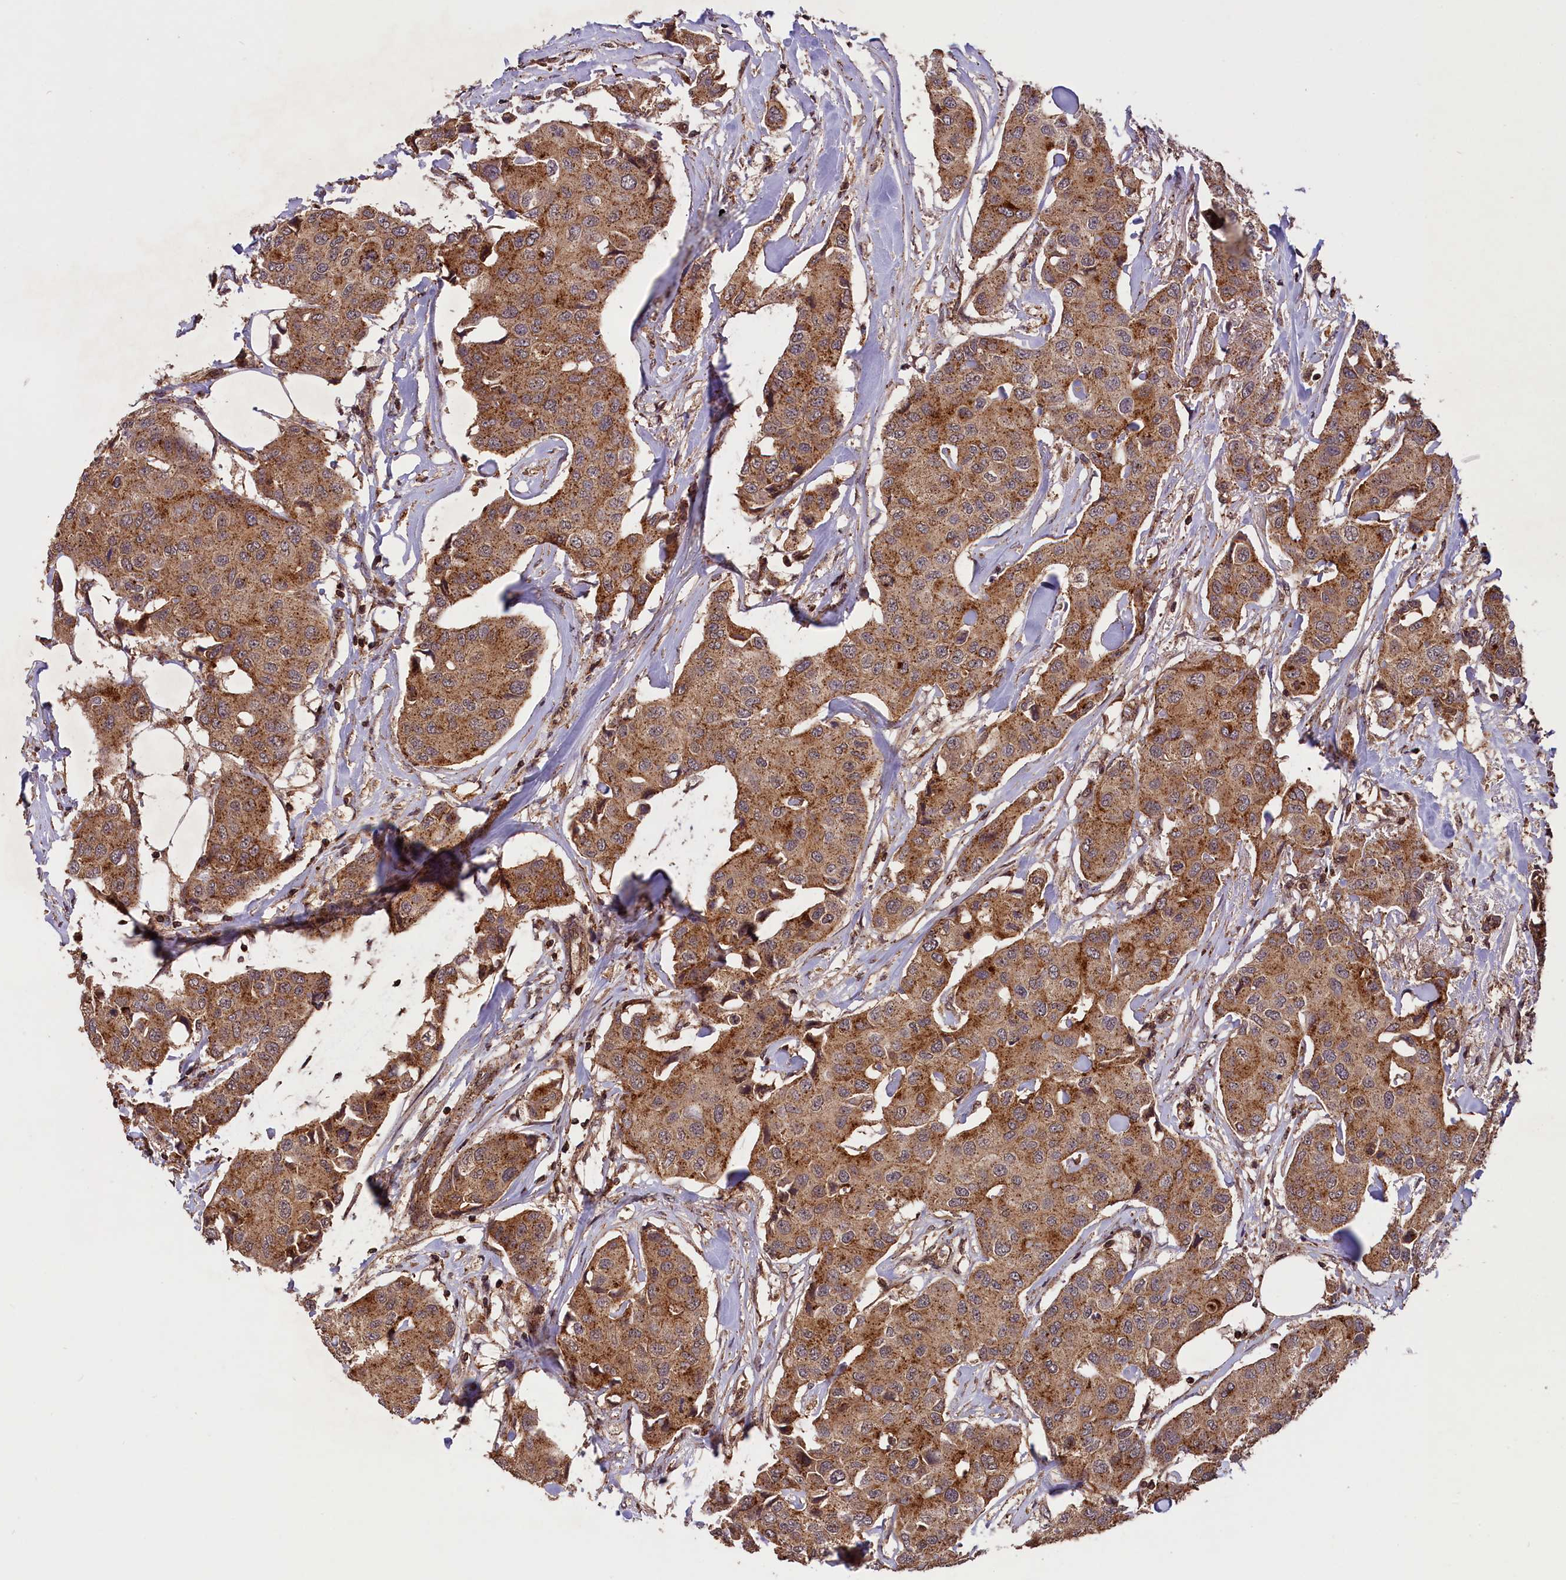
{"staining": {"intensity": "moderate", "quantity": ">75%", "location": "cytoplasmic/membranous"}, "tissue": "breast cancer", "cell_type": "Tumor cells", "image_type": "cancer", "snomed": [{"axis": "morphology", "description": "Duct carcinoma"}, {"axis": "topography", "description": "Breast"}], "caption": "IHC of breast cancer demonstrates medium levels of moderate cytoplasmic/membranous staining in approximately >75% of tumor cells.", "gene": "IST1", "patient": {"sex": "female", "age": 80}}